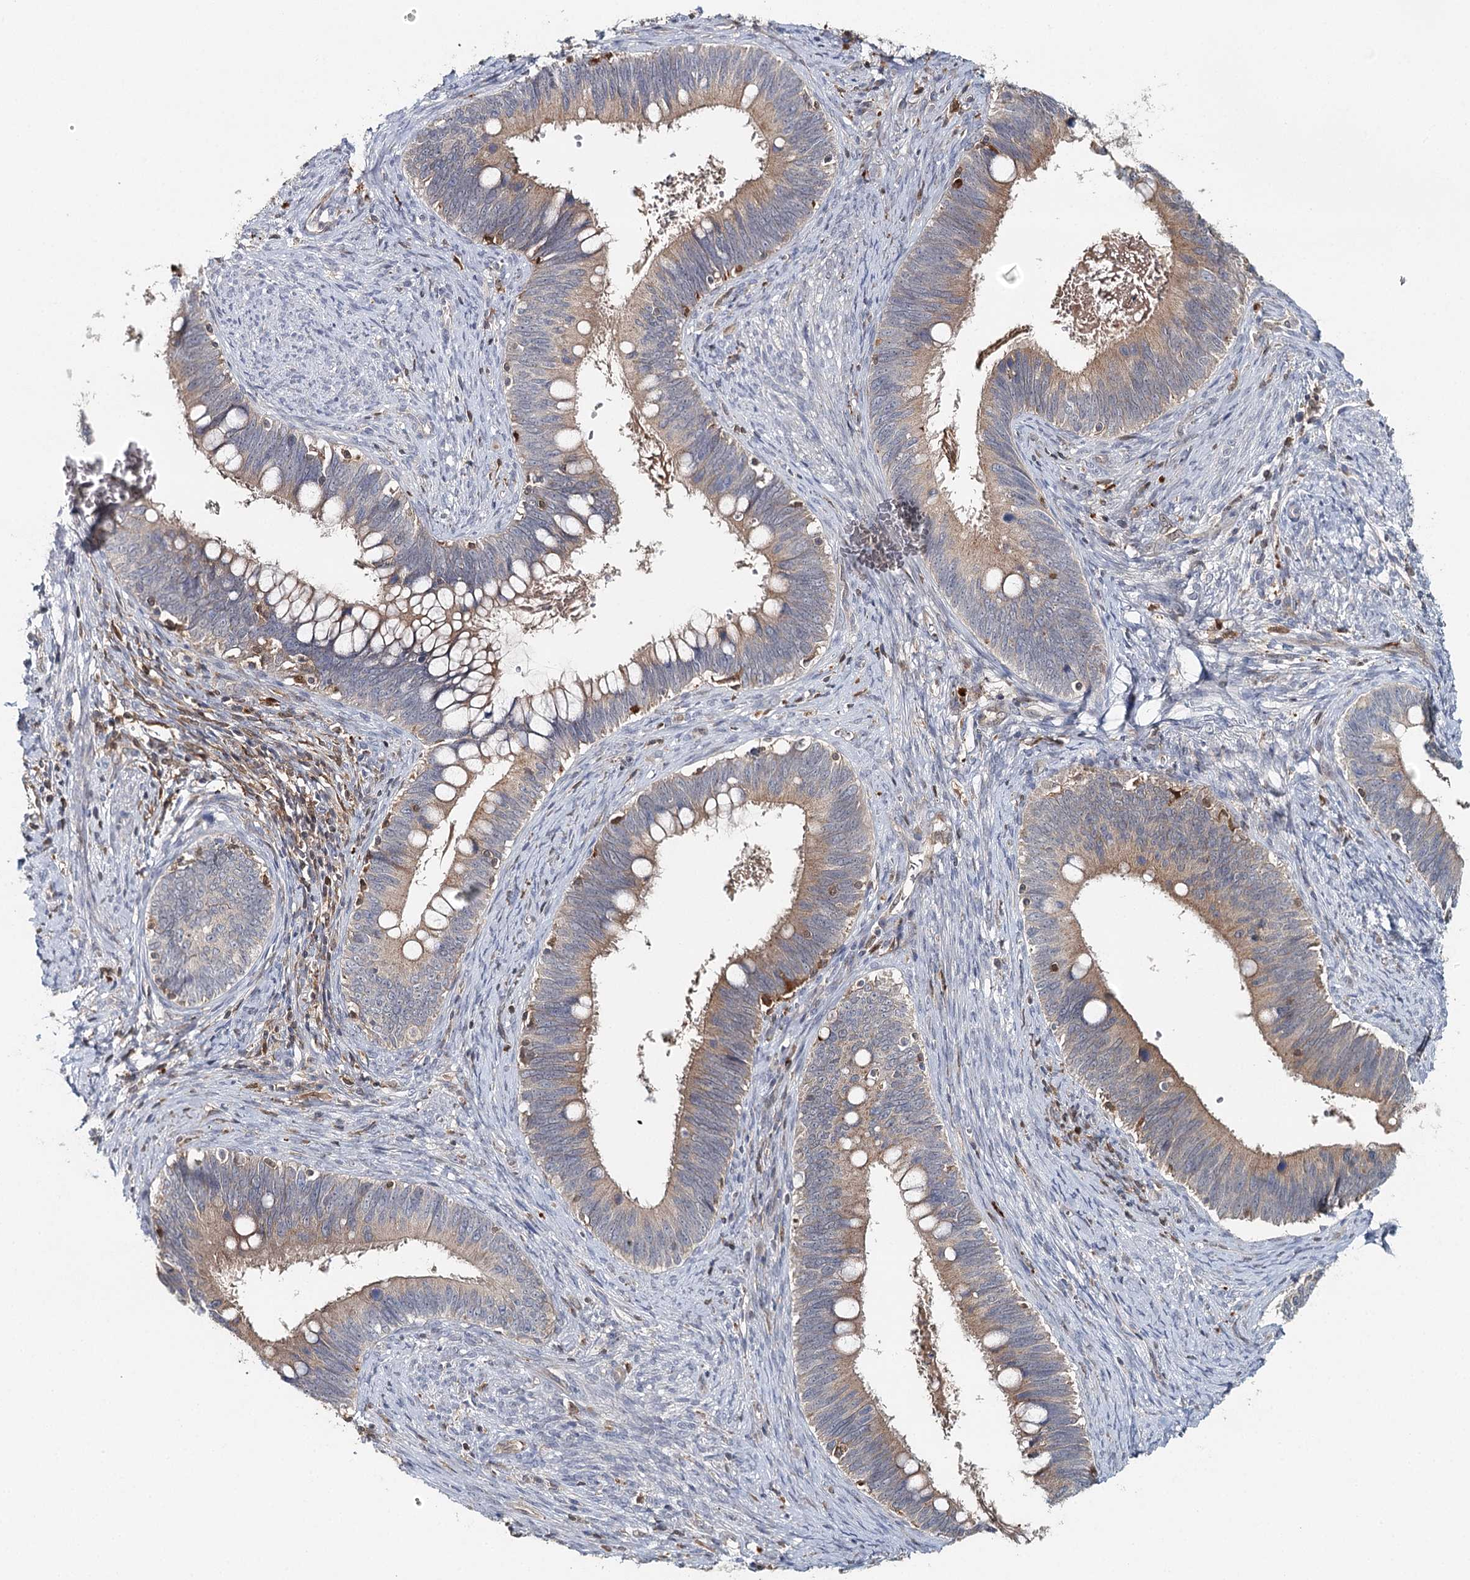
{"staining": {"intensity": "moderate", "quantity": "25%-75%", "location": "cytoplasmic/membranous"}, "tissue": "cervical cancer", "cell_type": "Tumor cells", "image_type": "cancer", "snomed": [{"axis": "morphology", "description": "Adenocarcinoma, NOS"}, {"axis": "topography", "description": "Cervix"}], "caption": "A brown stain highlights moderate cytoplasmic/membranous positivity of a protein in cervical cancer tumor cells. (DAB IHC with brightfield microscopy, high magnification).", "gene": "SLC41A2", "patient": {"sex": "female", "age": 42}}